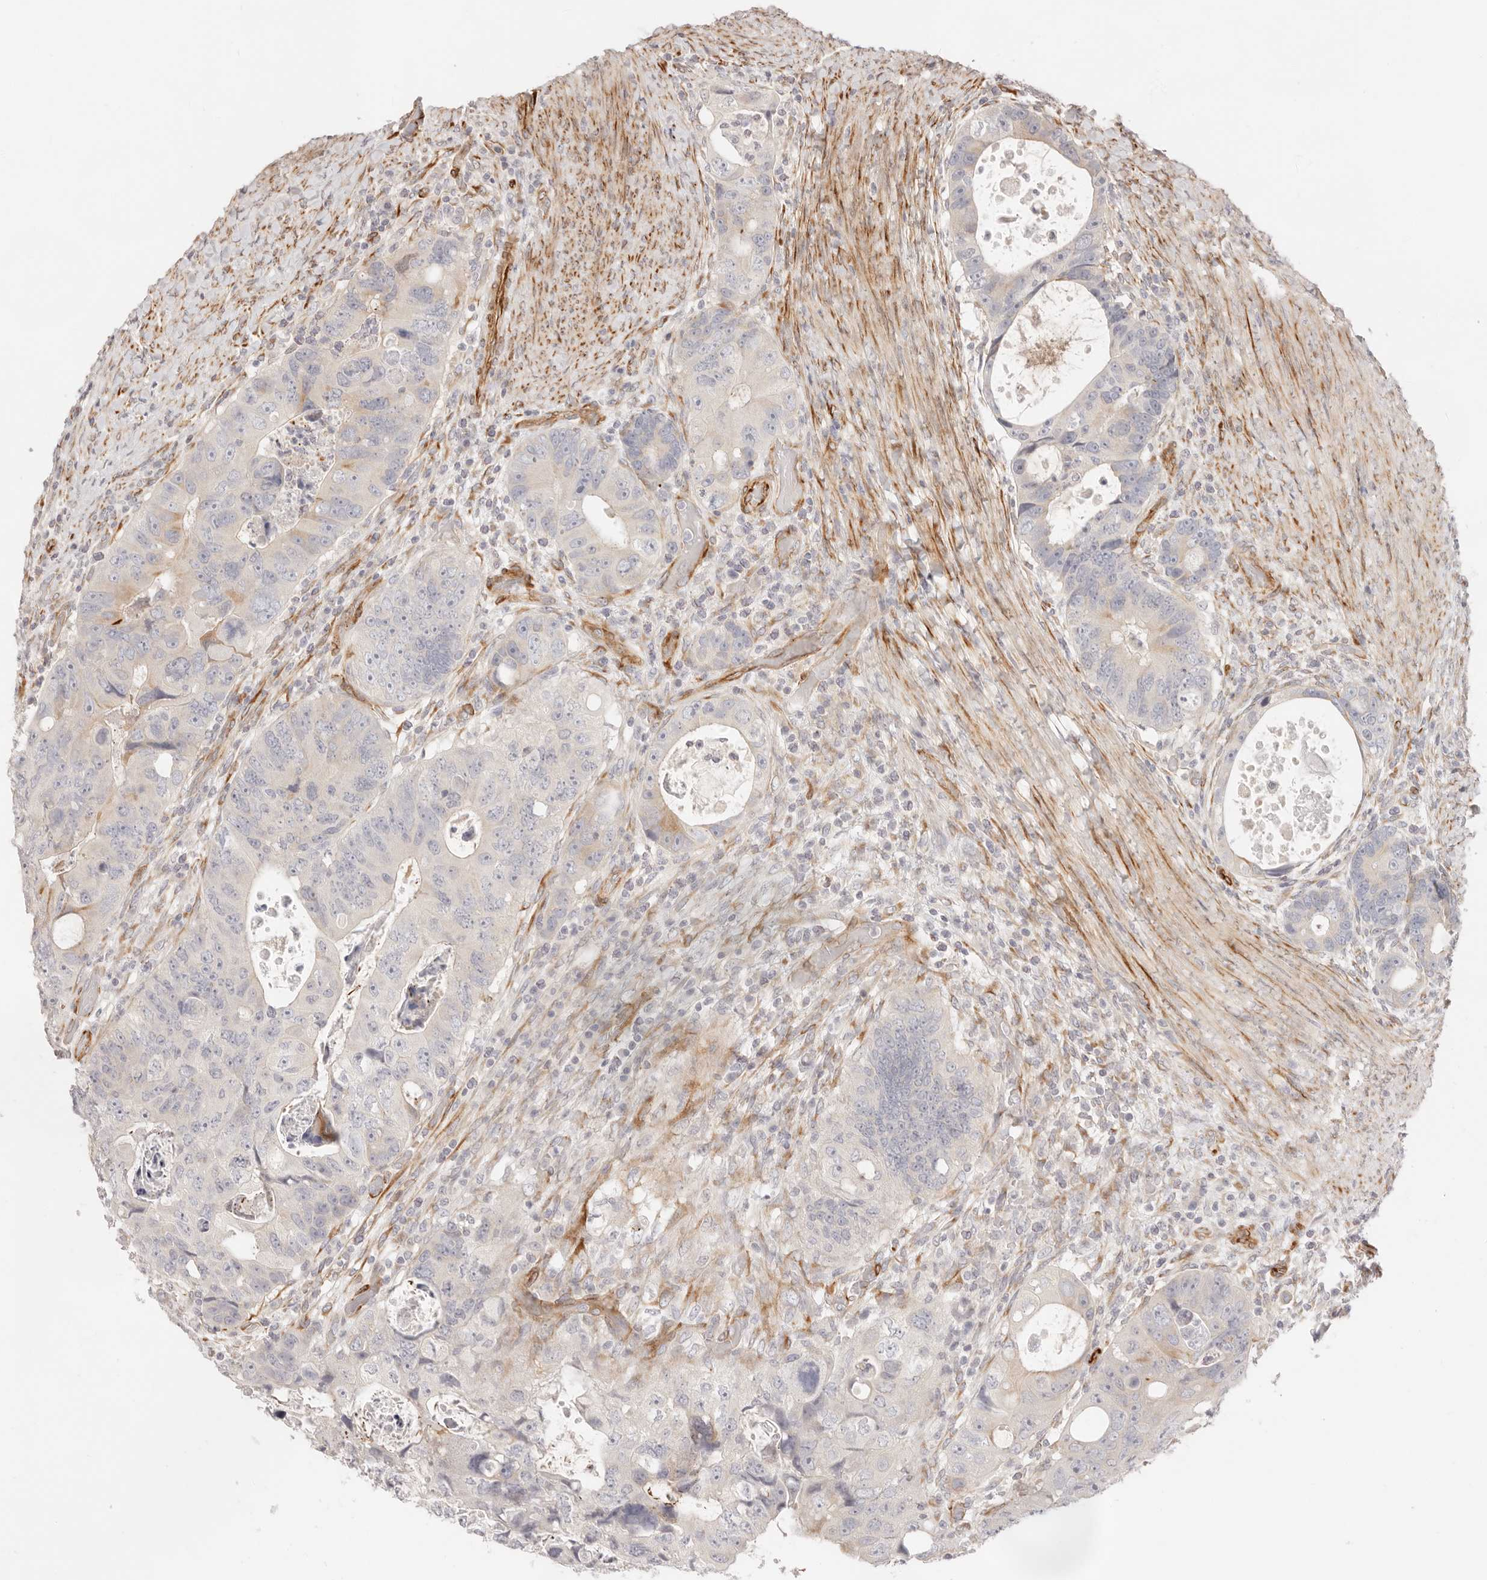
{"staining": {"intensity": "weak", "quantity": "<25%", "location": "cytoplasmic/membranous"}, "tissue": "colorectal cancer", "cell_type": "Tumor cells", "image_type": "cancer", "snomed": [{"axis": "morphology", "description": "Adenocarcinoma, NOS"}, {"axis": "topography", "description": "Rectum"}], "caption": "Tumor cells show no significant protein expression in adenocarcinoma (colorectal).", "gene": "SASS6", "patient": {"sex": "male", "age": 59}}